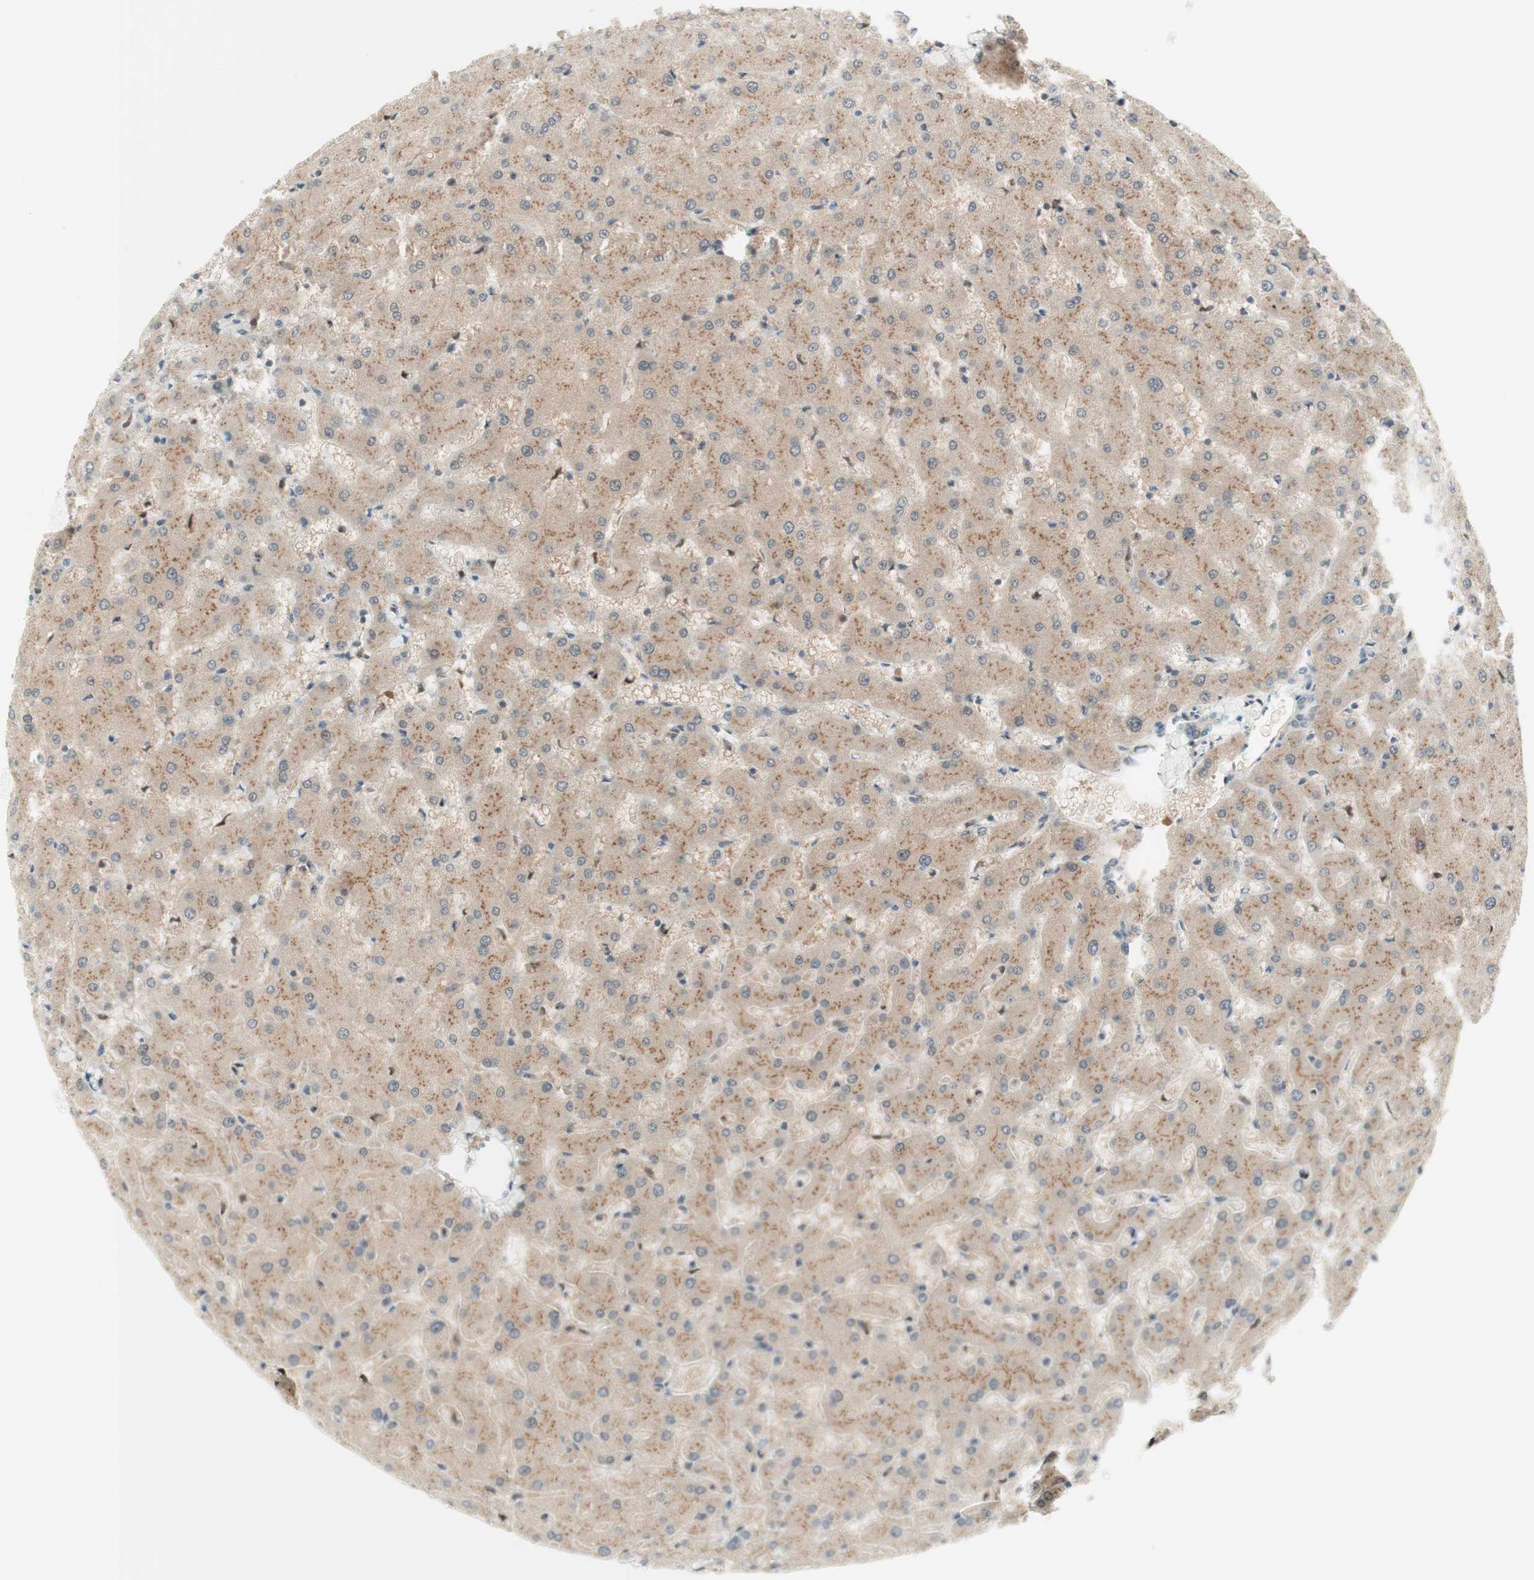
{"staining": {"intensity": "weak", "quantity": ">75%", "location": "cytoplasmic/membranous"}, "tissue": "liver", "cell_type": "Cholangiocytes", "image_type": "normal", "snomed": [{"axis": "morphology", "description": "Normal tissue, NOS"}, {"axis": "topography", "description": "Liver"}], "caption": "Brown immunohistochemical staining in benign human liver demonstrates weak cytoplasmic/membranous expression in approximately >75% of cholangiocytes. (DAB (3,3'-diaminobenzidine) IHC with brightfield microscopy, high magnification).", "gene": "RFNG", "patient": {"sex": "female", "age": 63}}